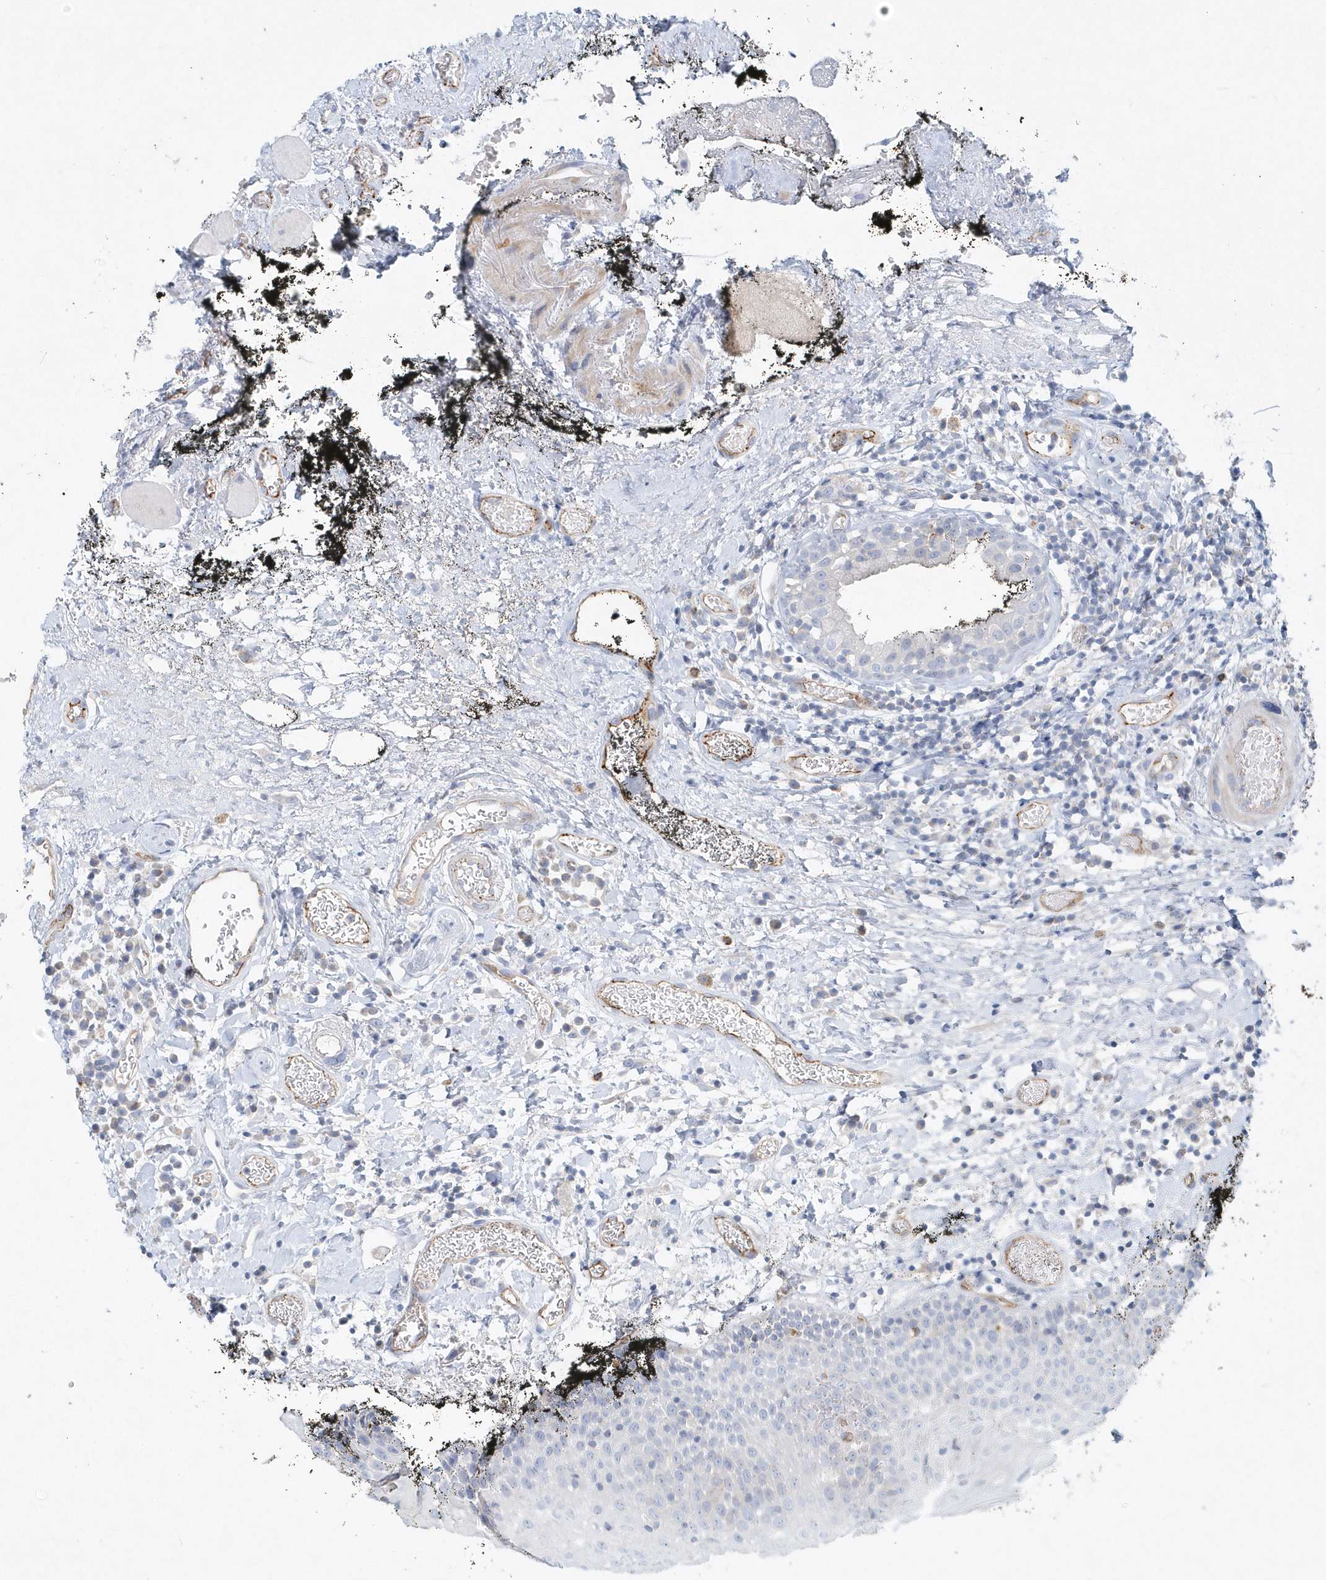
{"staining": {"intensity": "weak", "quantity": "<25%", "location": "cytoplasmic/membranous"}, "tissue": "oral mucosa", "cell_type": "Squamous epithelial cells", "image_type": "normal", "snomed": [{"axis": "morphology", "description": "Normal tissue, NOS"}, {"axis": "topography", "description": "Oral tissue"}], "caption": "This is a micrograph of immunohistochemistry staining of benign oral mucosa, which shows no positivity in squamous epithelial cells. (Brightfield microscopy of DAB (3,3'-diaminobenzidine) immunohistochemistry at high magnification).", "gene": "DNAH1", "patient": {"sex": "male", "age": 74}}